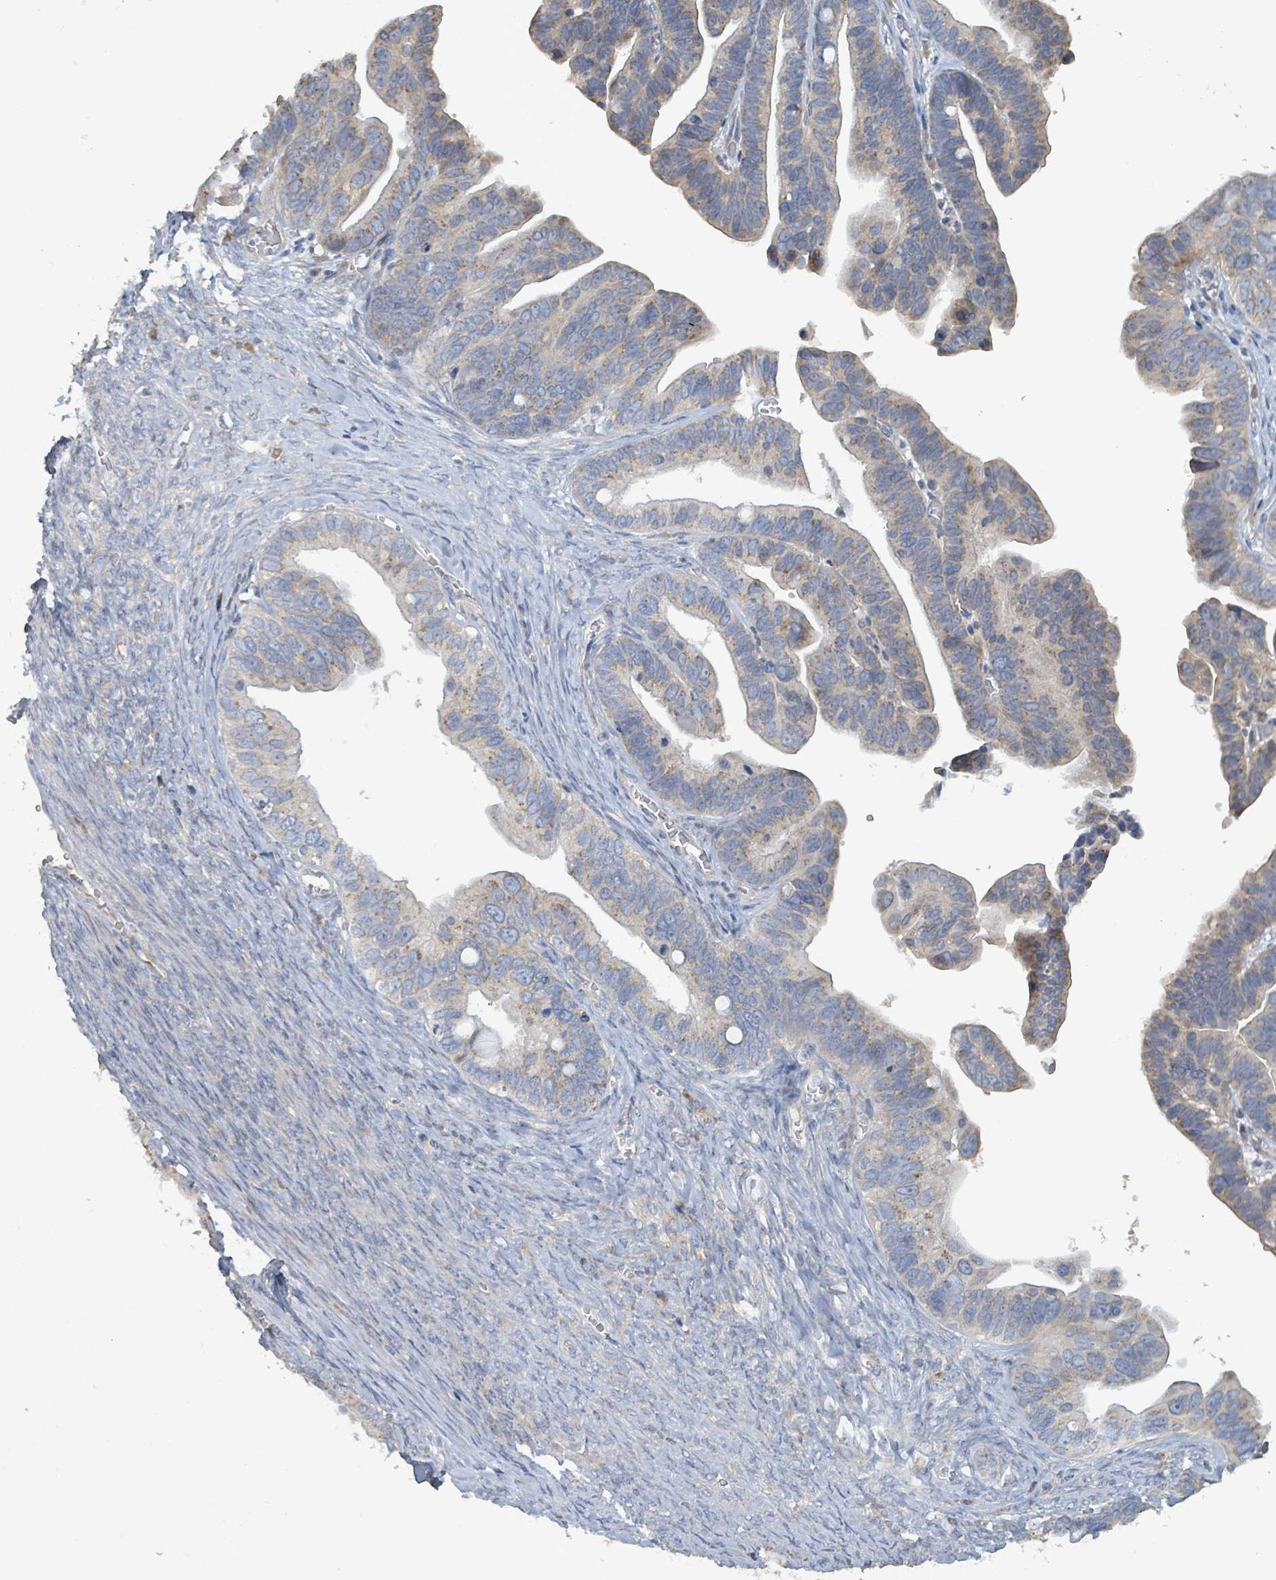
{"staining": {"intensity": "weak", "quantity": ">75%", "location": "cytoplasmic/membranous"}, "tissue": "ovarian cancer", "cell_type": "Tumor cells", "image_type": "cancer", "snomed": [{"axis": "morphology", "description": "Cystadenocarcinoma, serous, NOS"}, {"axis": "topography", "description": "Ovary"}], "caption": "The photomicrograph displays staining of ovarian cancer (serous cystadenocarcinoma), revealing weak cytoplasmic/membranous protein positivity (brown color) within tumor cells.", "gene": "RPL32", "patient": {"sex": "female", "age": 56}}